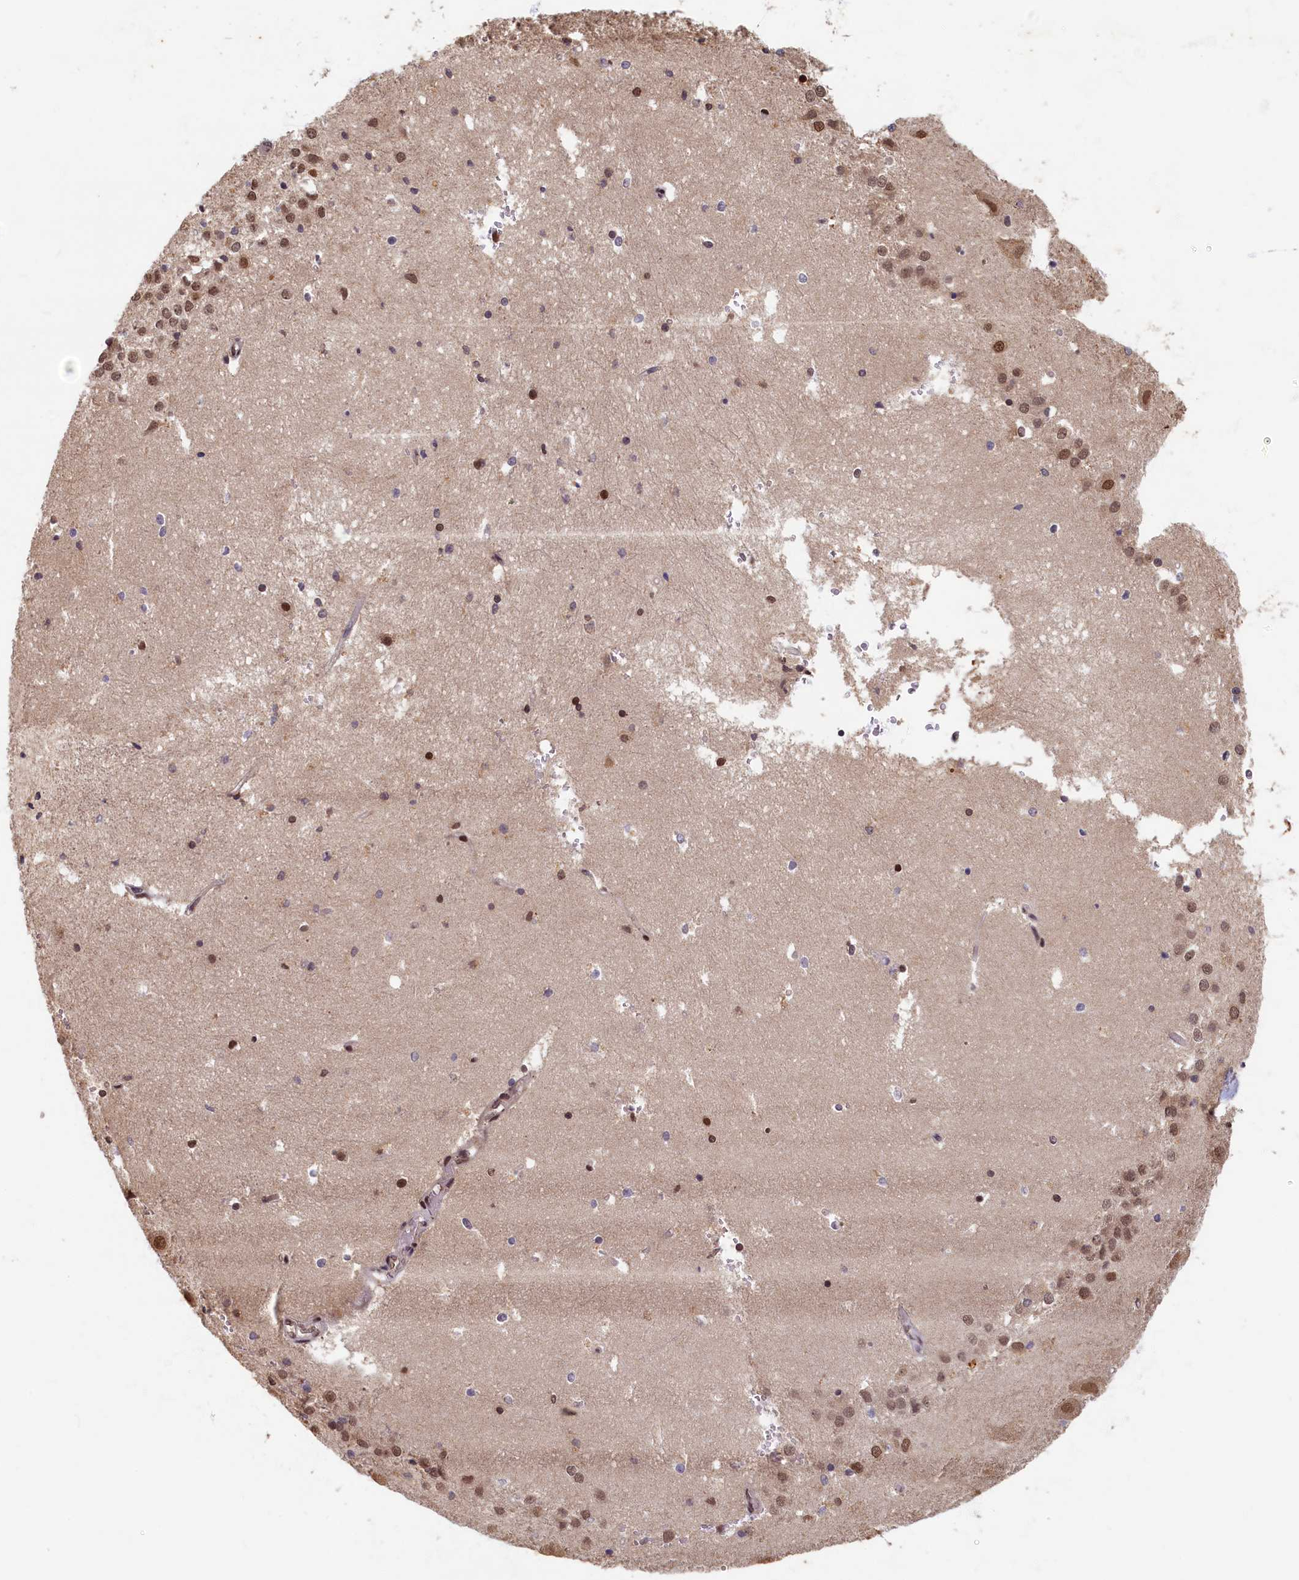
{"staining": {"intensity": "moderate", "quantity": "<25%", "location": "nuclear"}, "tissue": "hippocampus", "cell_type": "Glial cells", "image_type": "normal", "snomed": [{"axis": "morphology", "description": "Normal tissue, NOS"}, {"axis": "topography", "description": "Hippocampus"}], "caption": "Immunohistochemical staining of benign hippocampus reveals moderate nuclear protein expression in about <25% of glial cells.", "gene": "CKAP2L", "patient": {"sex": "female", "age": 52}}